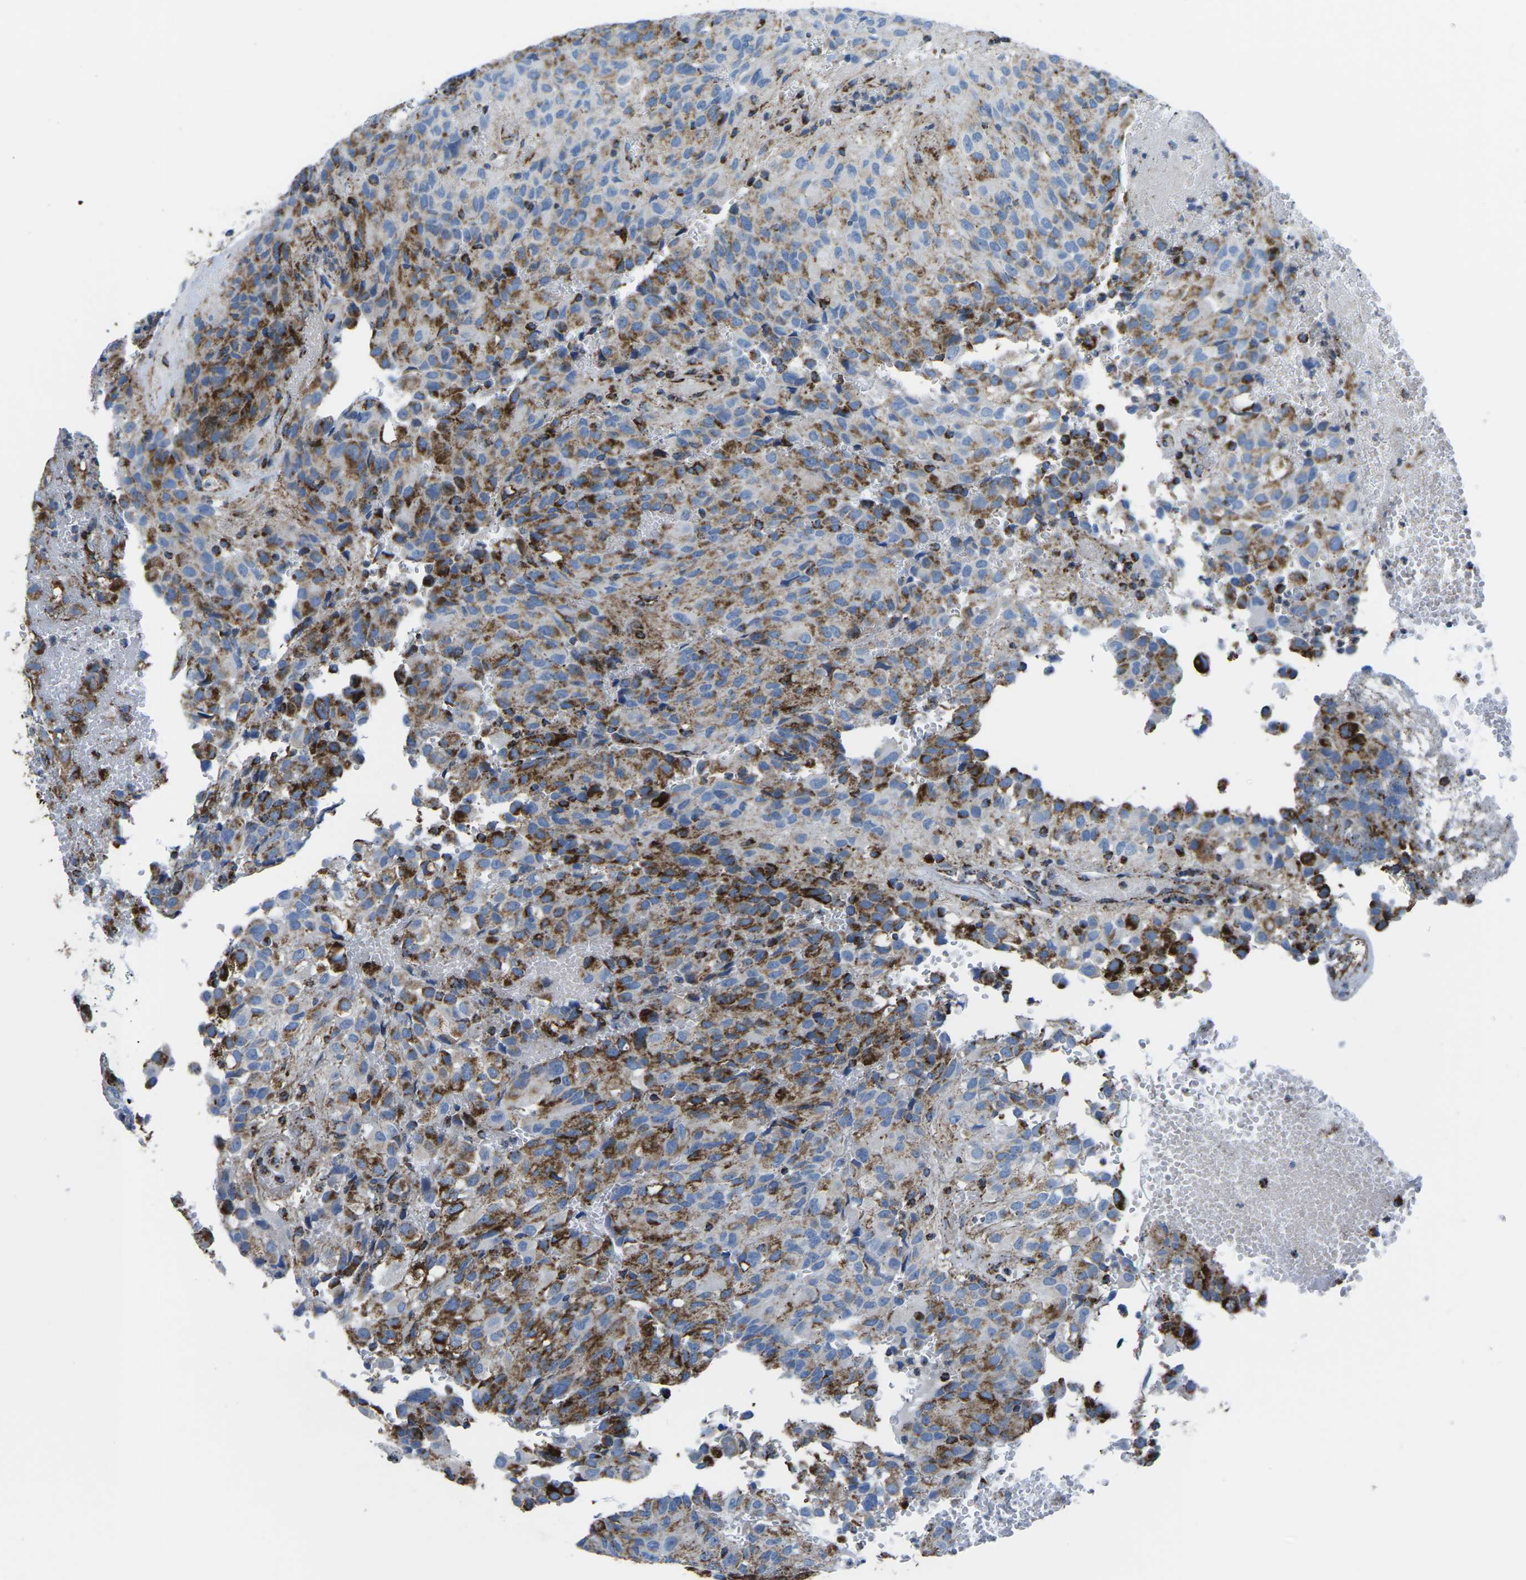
{"staining": {"intensity": "strong", "quantity": "25%-75%", "location": "cytoplasmic/membranous"}, "tissue": "glioma", "cell_type": "Tumor cells", "image_type": "cancer", "snomed": [{"axis": "morphology", "description": "Glioma, malignant, High grade"}, {"axis": "topography", "description": "Brain"}], "caption": "Human glioma stained for a protein (brown) exhibits strong cytoplasmic/membranous positive positivity in approximately 25%-75% of tumor cells.", "gene": "MT-CO2", "patient": {"sex": "male", "age": 32}}